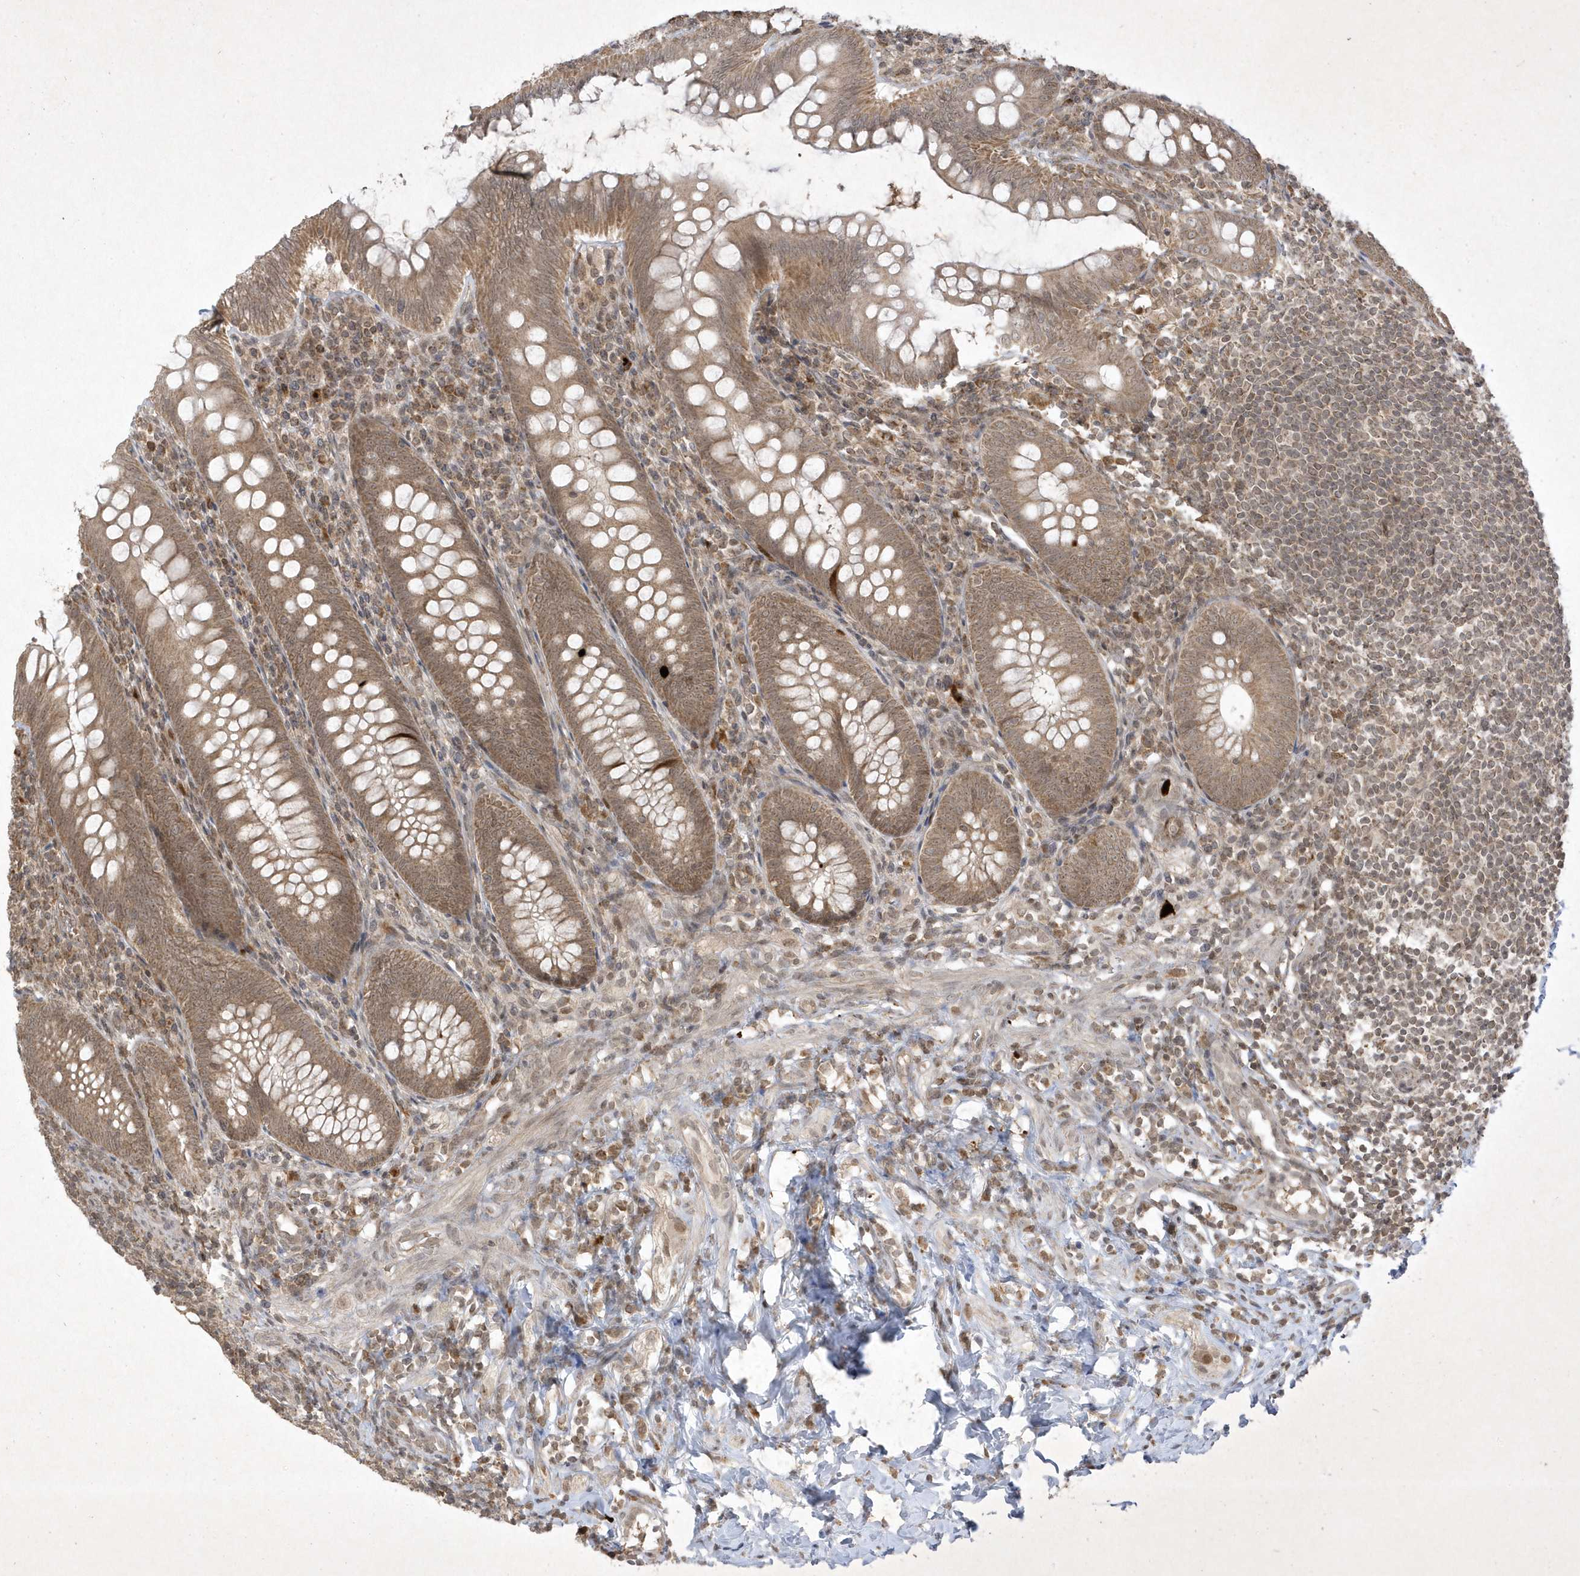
{"staining": {"intensity": "moderate", "quantity": ">75%", "location": "cytoplasmic/membranous"}, "tissue": "appendix", "cell_type": "Glandular cells", "image_type": "normal", "snomed": [{"axis": "morphology", "description": "Normal tissue, NOS"}, {"axis": "topography", "description": "Appendix"}], "caption": "A histopathology image showing moderate cytoplasmic/membranous positivity in about >75% of glandular cells in normal appendix, as visualized by brown immunohistochemical staining.", "gene": "ZNF213", "patient": {"sex": "male", "age": 14}}